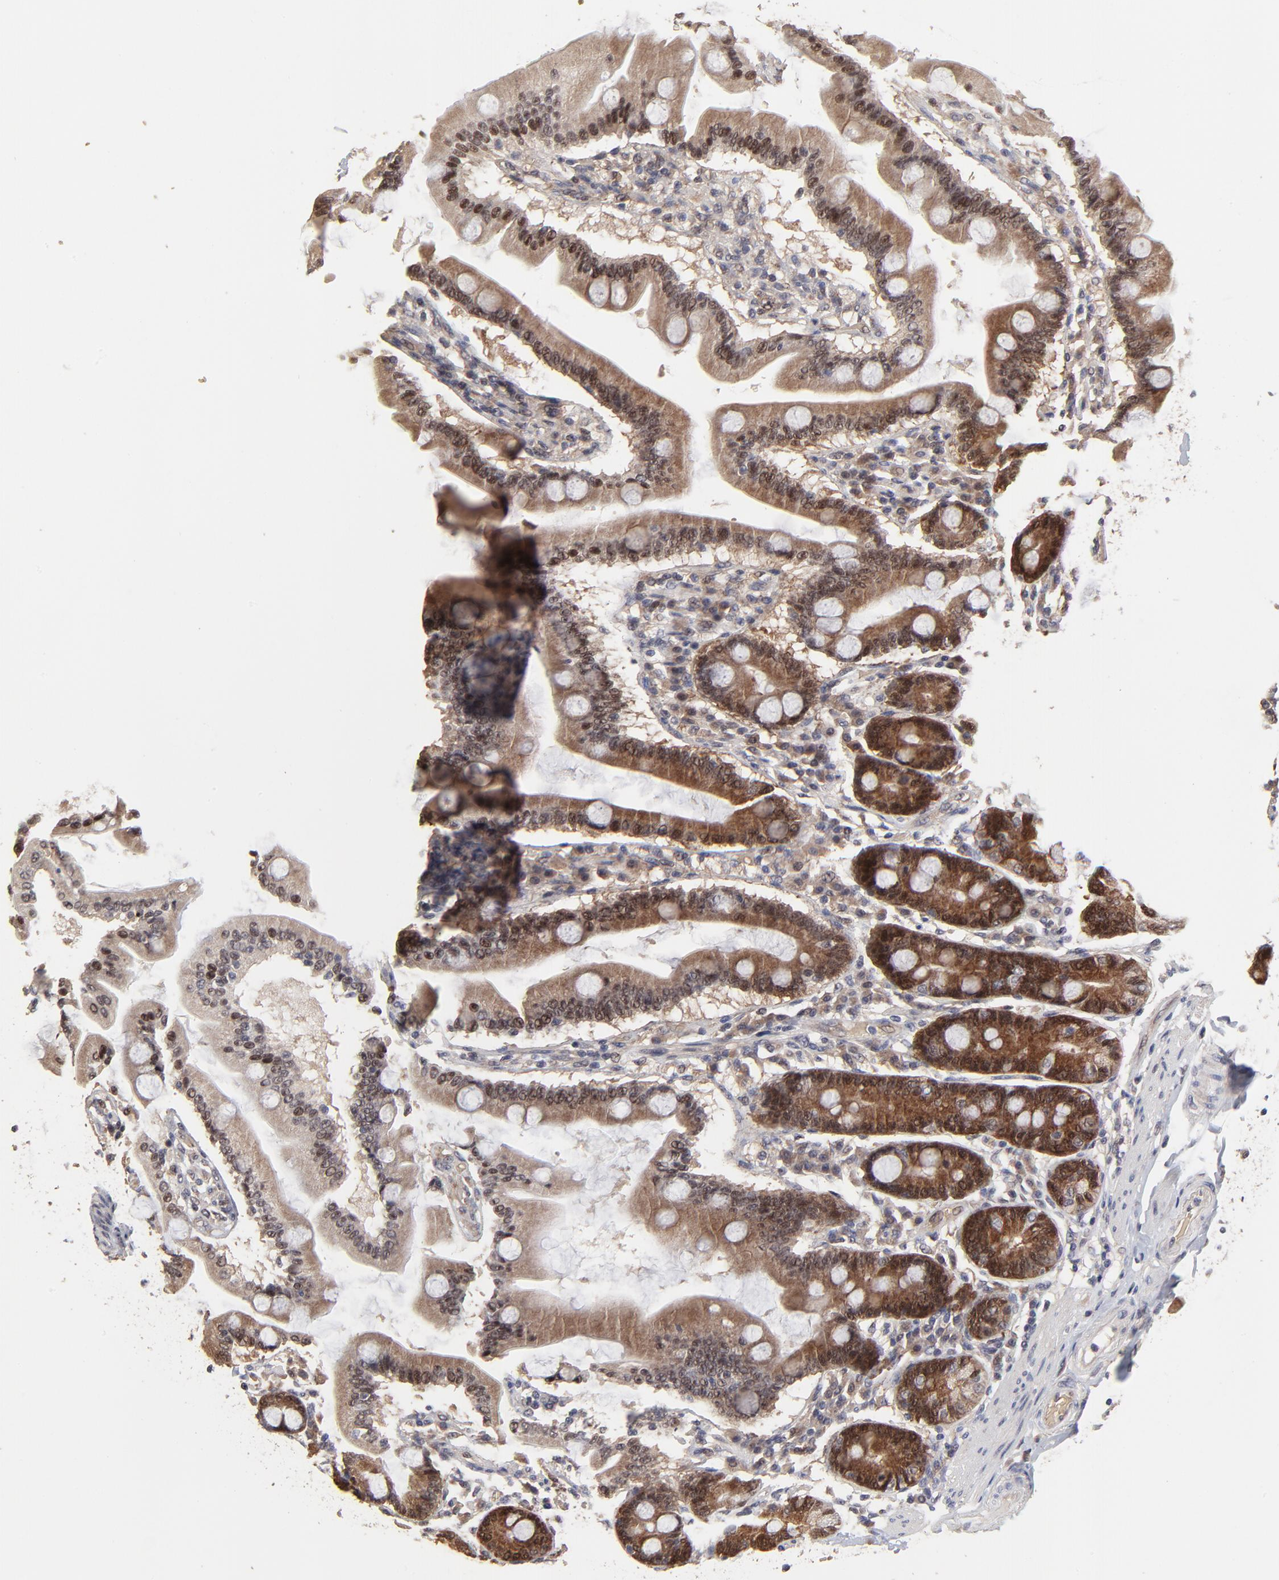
{"staining": {"intensity": "moderate", "quantity": ">75%", "location": "cytoplasmic/membranous"}, "tissue": "duodenum", "cell_type": "Glandular cells", "image_type": "normal", "snomed": [{"axis": "morphology", "description": "Normal tissue, NOS"}, {"axis": "topography", "description": "Duodenum"}], "caption": "The immunohistochemical stain shows moderate cytoplasmic/membranous expression in glandular cells of benign duodenum. The staining is performed using DAB (3,3'-diaminobenzidine) brown chromogen to label protein expression. The nuclei are counter-stained blue using hematoxylin.", "gene": "FRMD8", "patient": {"sex": "female", "age": 64}}